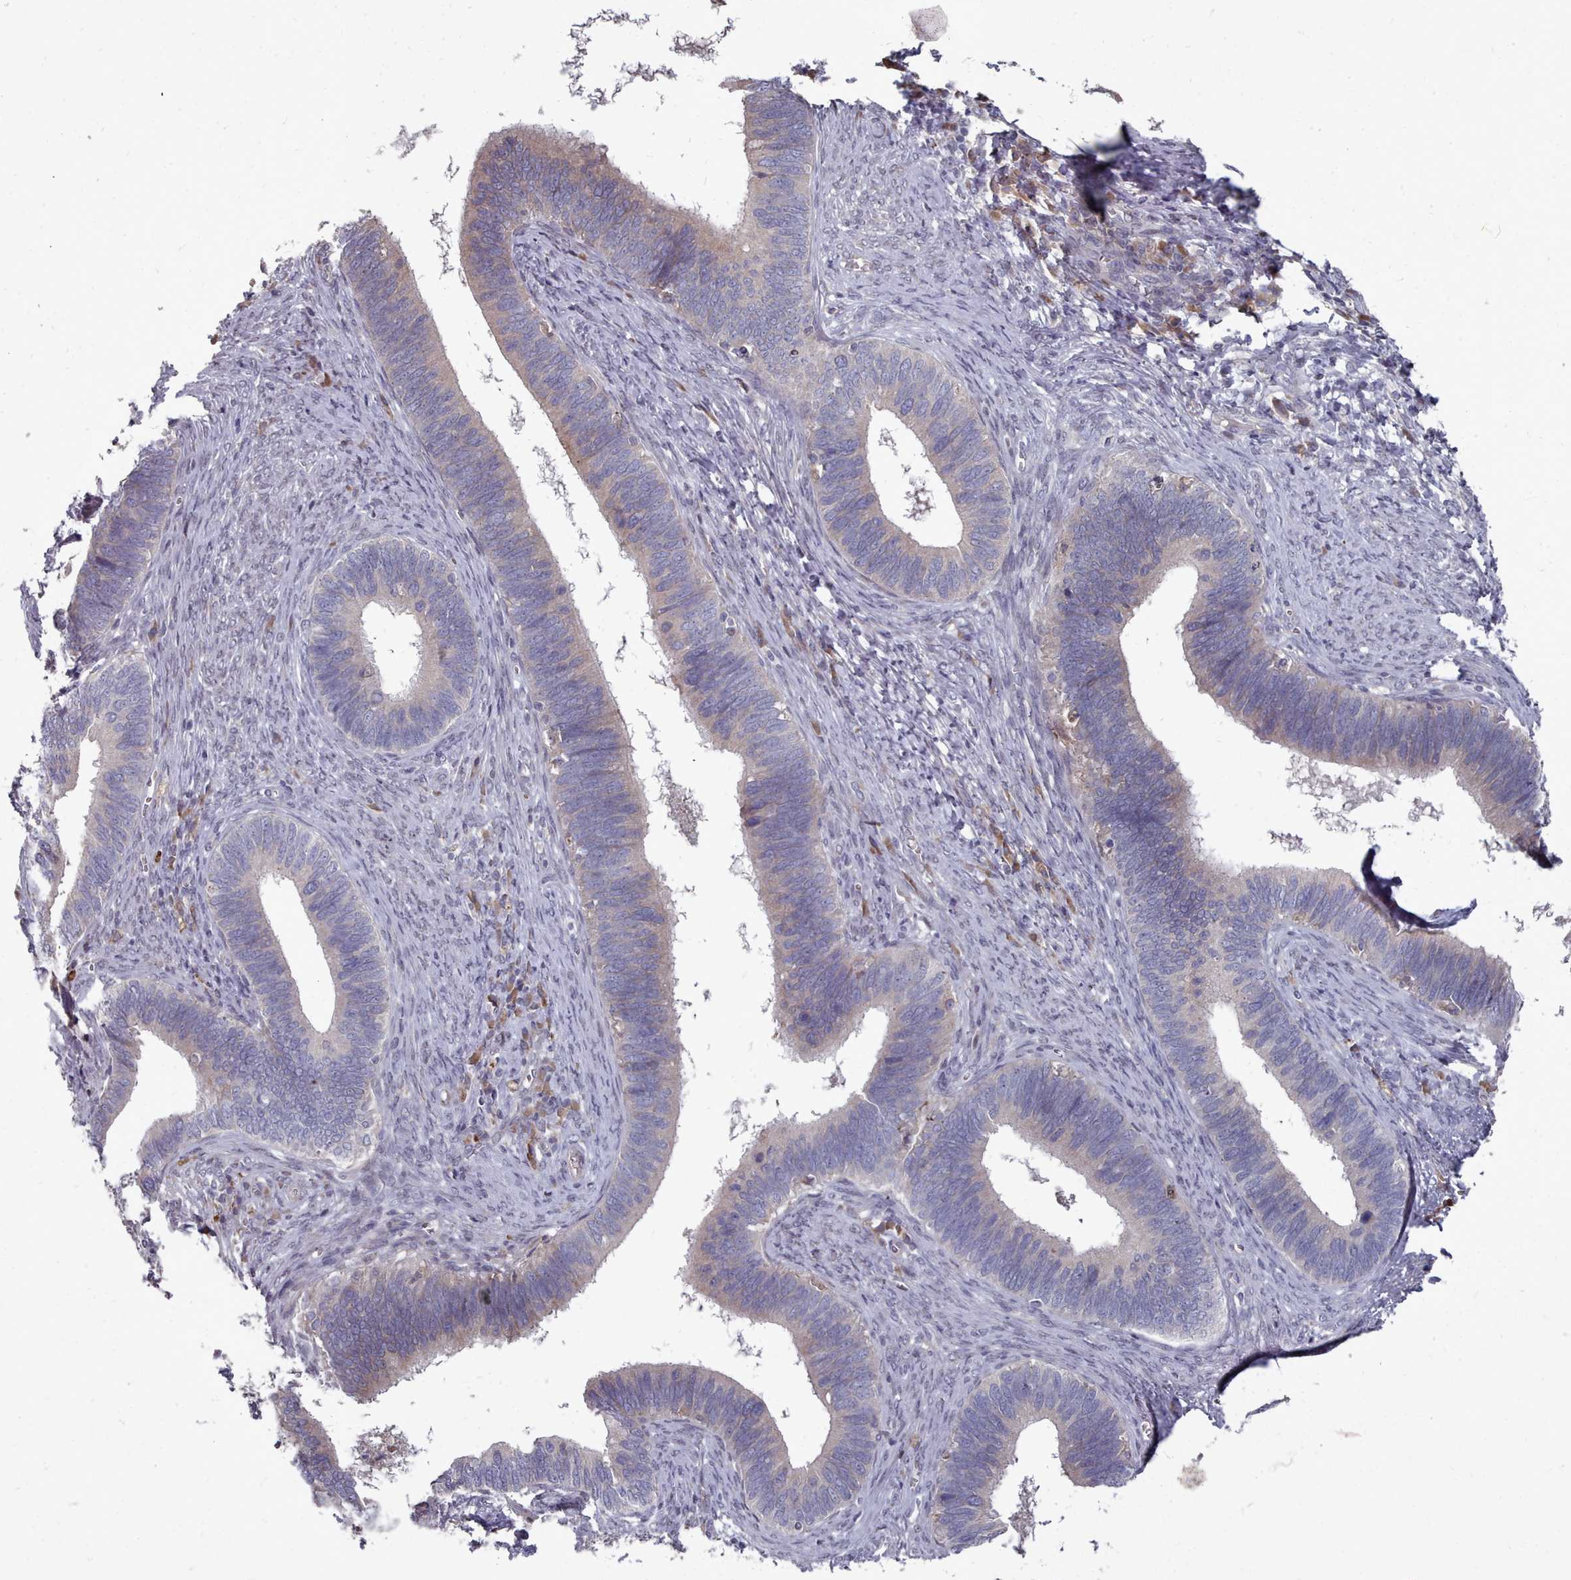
{"staining": {"intensity": "weak", "quantity": "<25%", "location": "cytoplasmic/membranous"}, "tissue": "cervical cancer", "cell_type": "Tumor cells", "image_type": "cancer", "snomed": [{"axis": "morphology", "description": "Adenocarcinoma, NOS"}, {"axis": "topography", "description": "Cervix"}], "caption": "Tumor cells show no significant protein positivity in cervical cancer. The staining is performed using DAB (3,3'-diaminobenzidine) brown chromogen with nuclei counter-stained in using hematoxylin.", "gene": "ACKR3", "patient": {"sex": "female", "age": 42}}